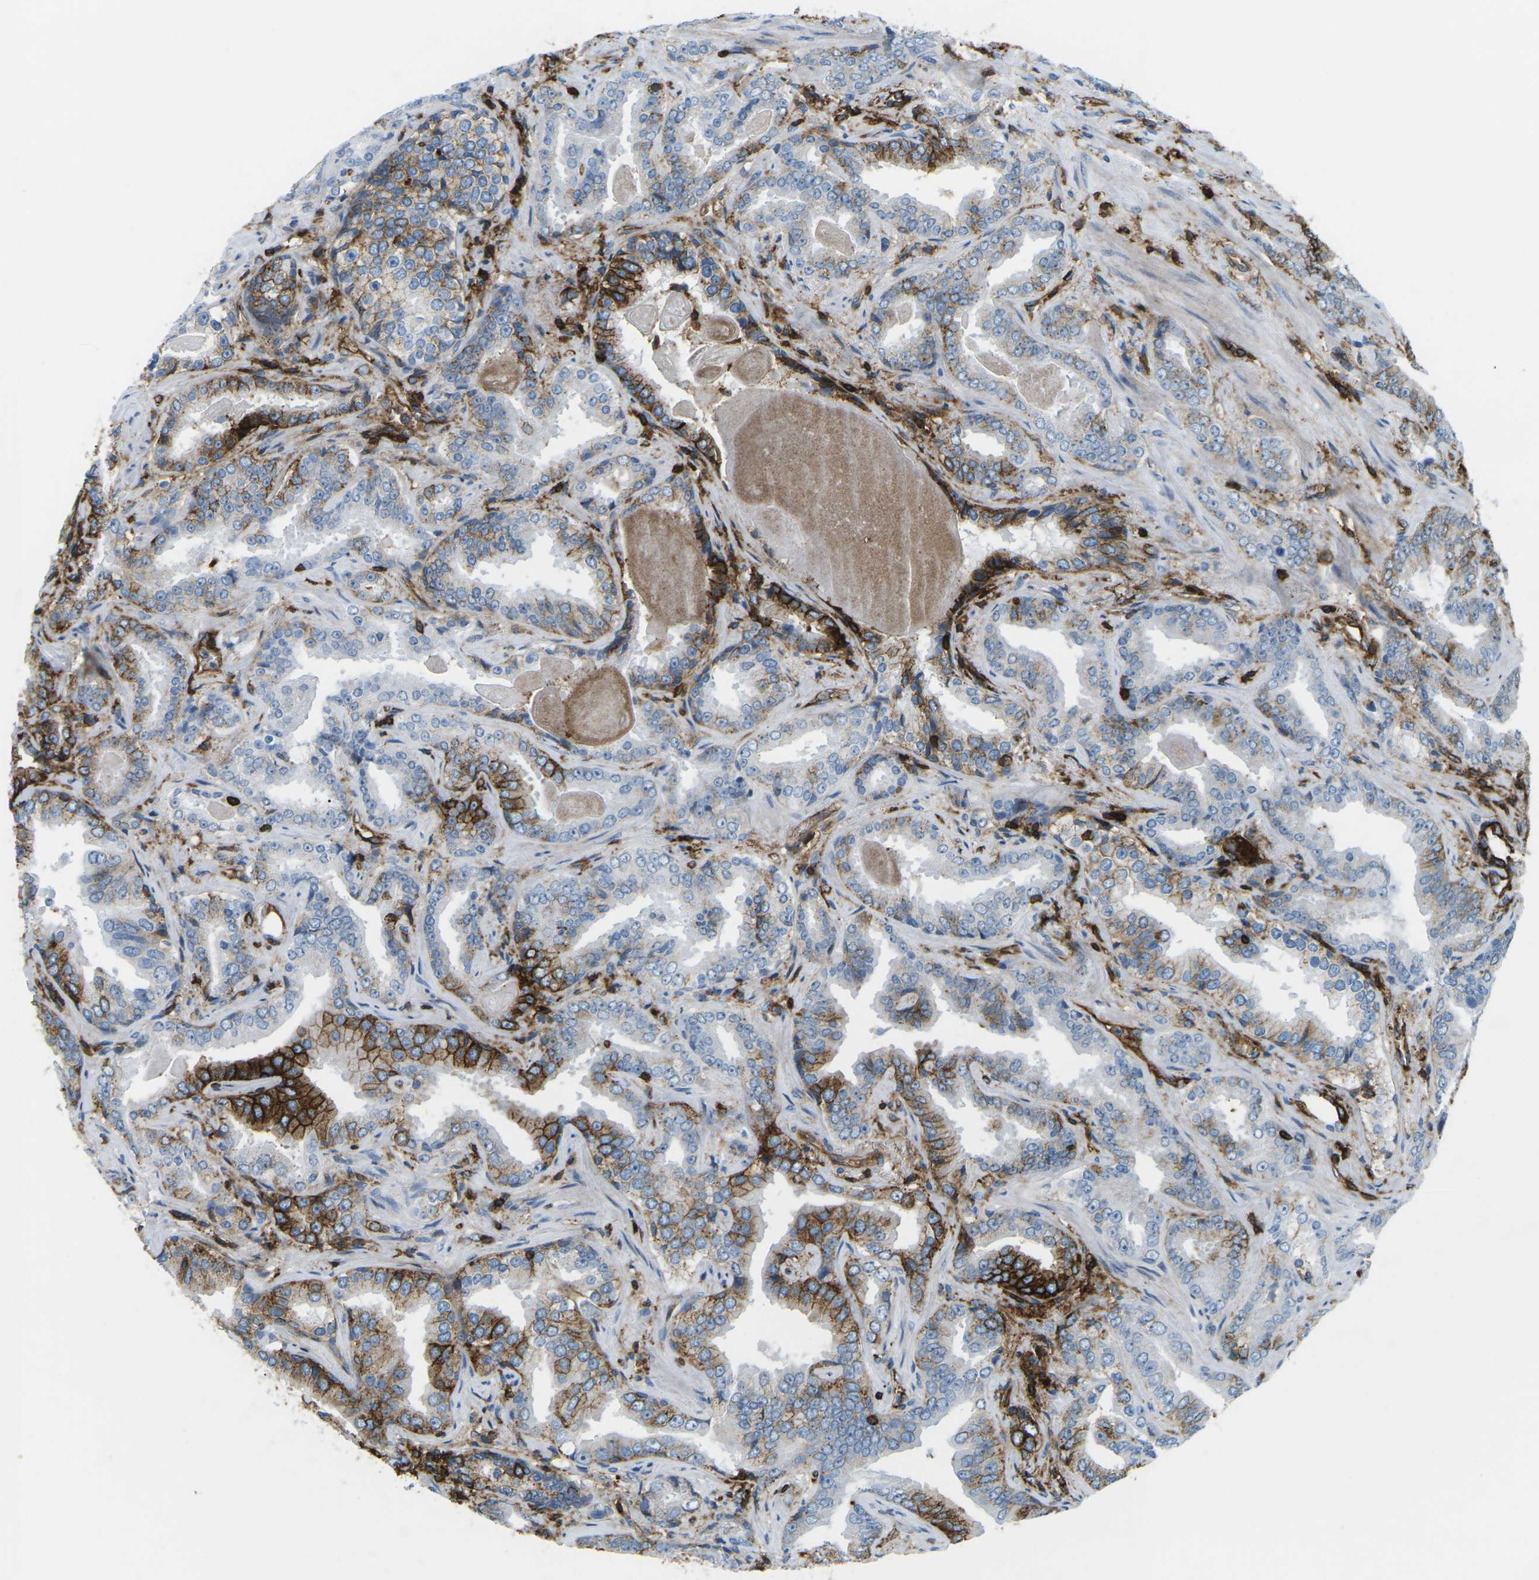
{"staining": {"intensity": "strong", "quantity": "25%-75%", "location": "cytoplasmic/membranous"}, "tissue": "prostate cancer", "cell_type": "Tumor cells", "image_type": "cancer", "snomed": [{"axis": "morphology", "description": "Adenocarcinoma, Low grade"}, {"axis": "topography", "description": "Prostate"}], "caption": "Human prostate adenocarcinoma (low-grade) stained for a protein (brown) reveals strong cytoplasmic/membranous positive positivity in about 25%-75% of tumor cells.", "gene": "HLA-B", "patient": {"sex": "male", "age": 60}}